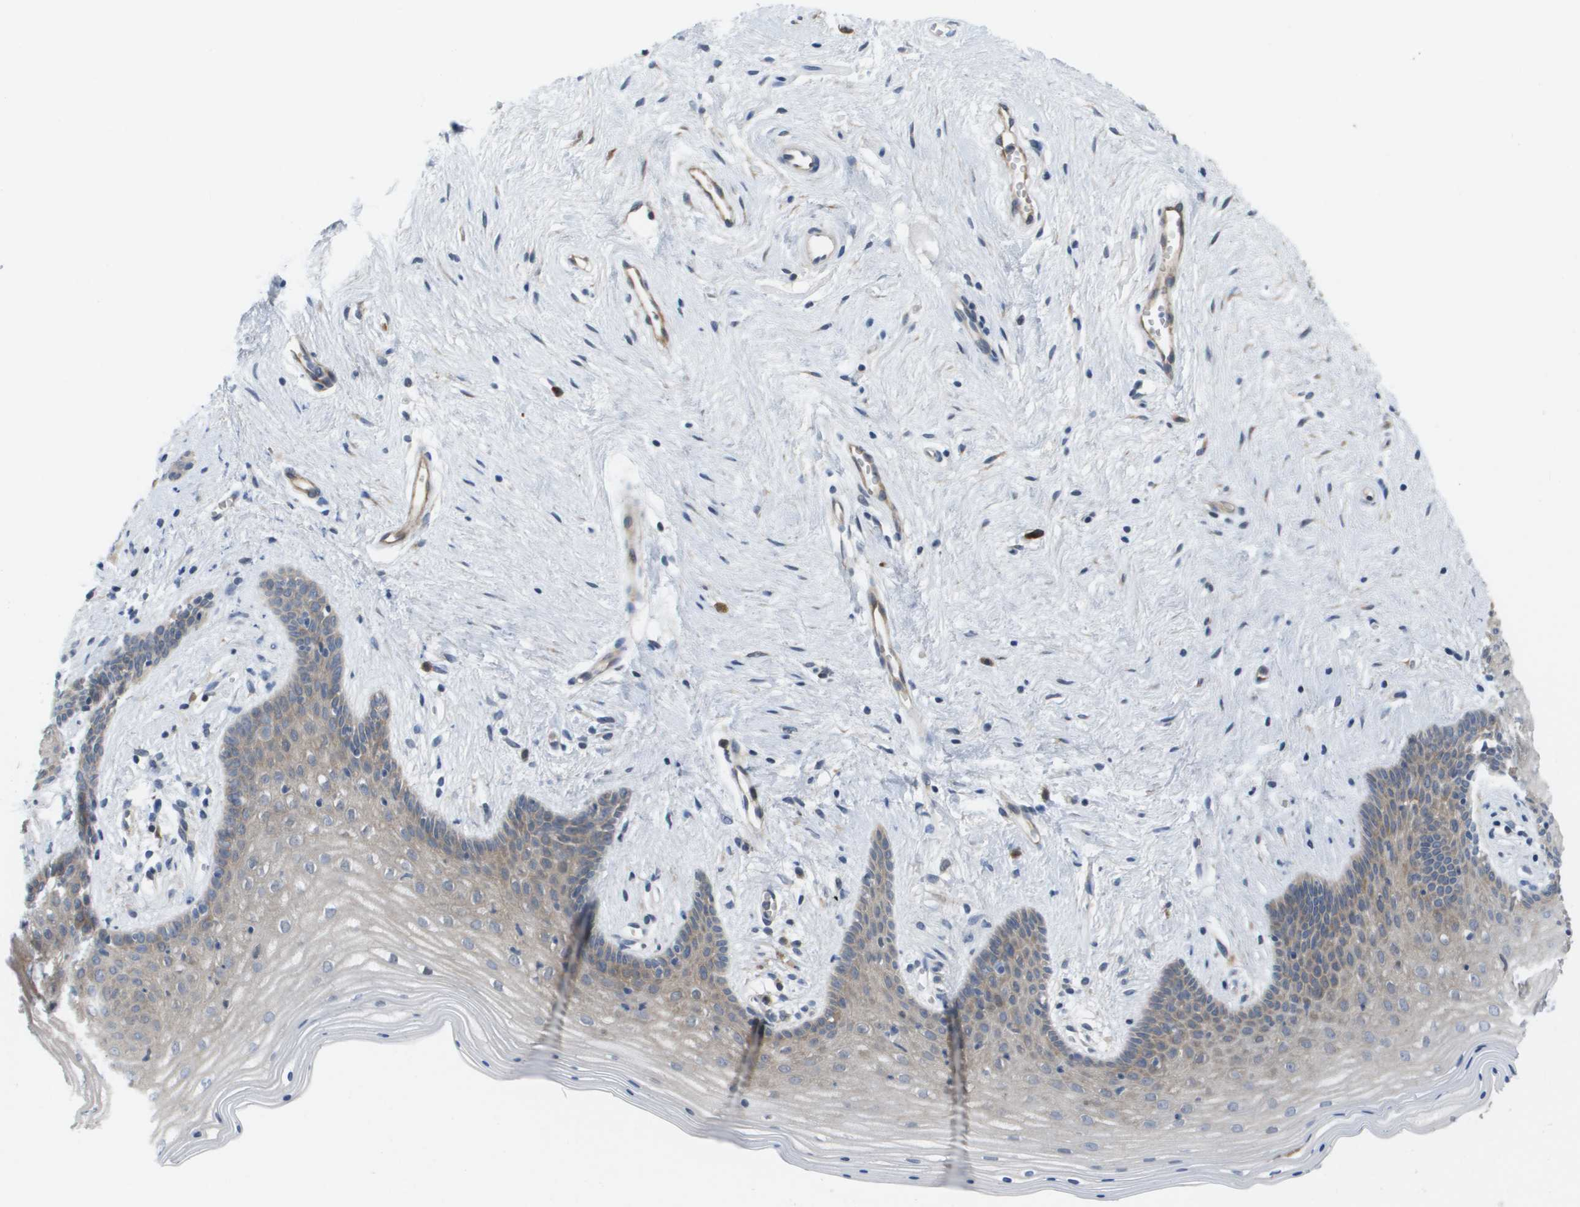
{"staining": {"intensity": "weak", "quantity": "25%-75%", "location": "cytoplasmic/membranous"}, "tissue": "vagina", "cell_type": "Squamous epithelial cells", "image_type": "normal", "snomed": [{"axis": "morphology", "description": "Normal tissue, NOS"}, {"axis": "topography", "description": "Vagina"}], "caption": "Vagina stained for a protein exhibits weak cytoplasmic/membranous positivity in squamous epithelial cells. The staining was performed using DAB (3,3'-diaminobenzidine) to visualize the protein expression in brown, while the nuclei were stained in blue with hematoxylin (Magnification: 20x).", "gene": "MARCHF8", "patient": {"sex": "female", "age": 44}}